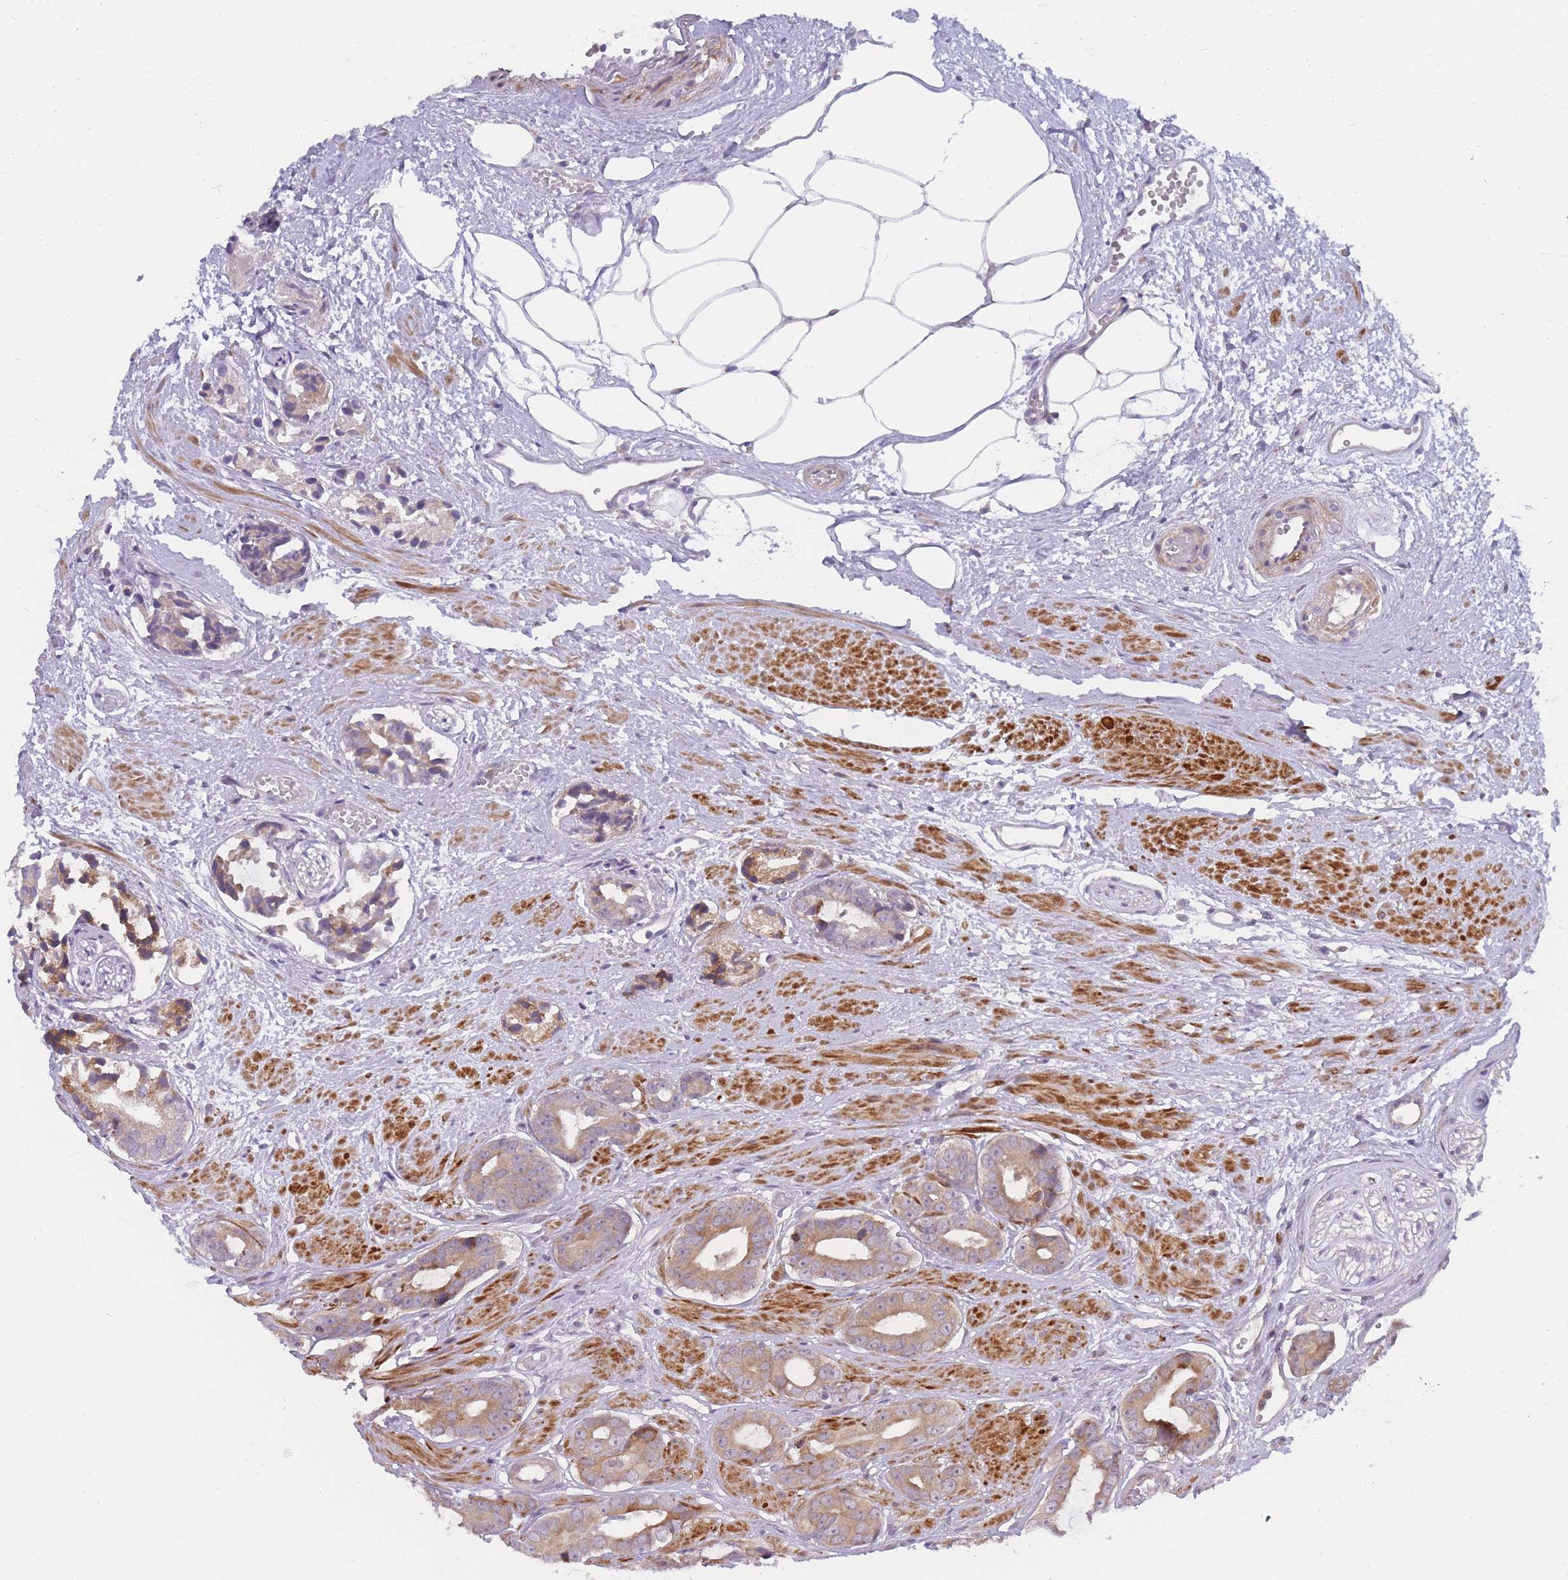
{"staining": {"intensity": "moderate", "quantity": ">75%", "location": "cytoplasmic/membranous"}, "tissue": "prostate cancer", "cell_type": "Tumor cells", "image_type": "cancer", "snomed": [{"axis": "morphology", "description": "Adenocarcinoma, Low grade"}, {"axis": "topography", "description": "Prostate"}], "caption": "IHC (DAB (3,3'-diaminobenzidine)) staining of prostate cancer shows moderate cytoplasmic/membranous protein expression in about >75% of tumor cells.", "gene": "TRIM26", "patient": {"sex": "male", "age": 64}}